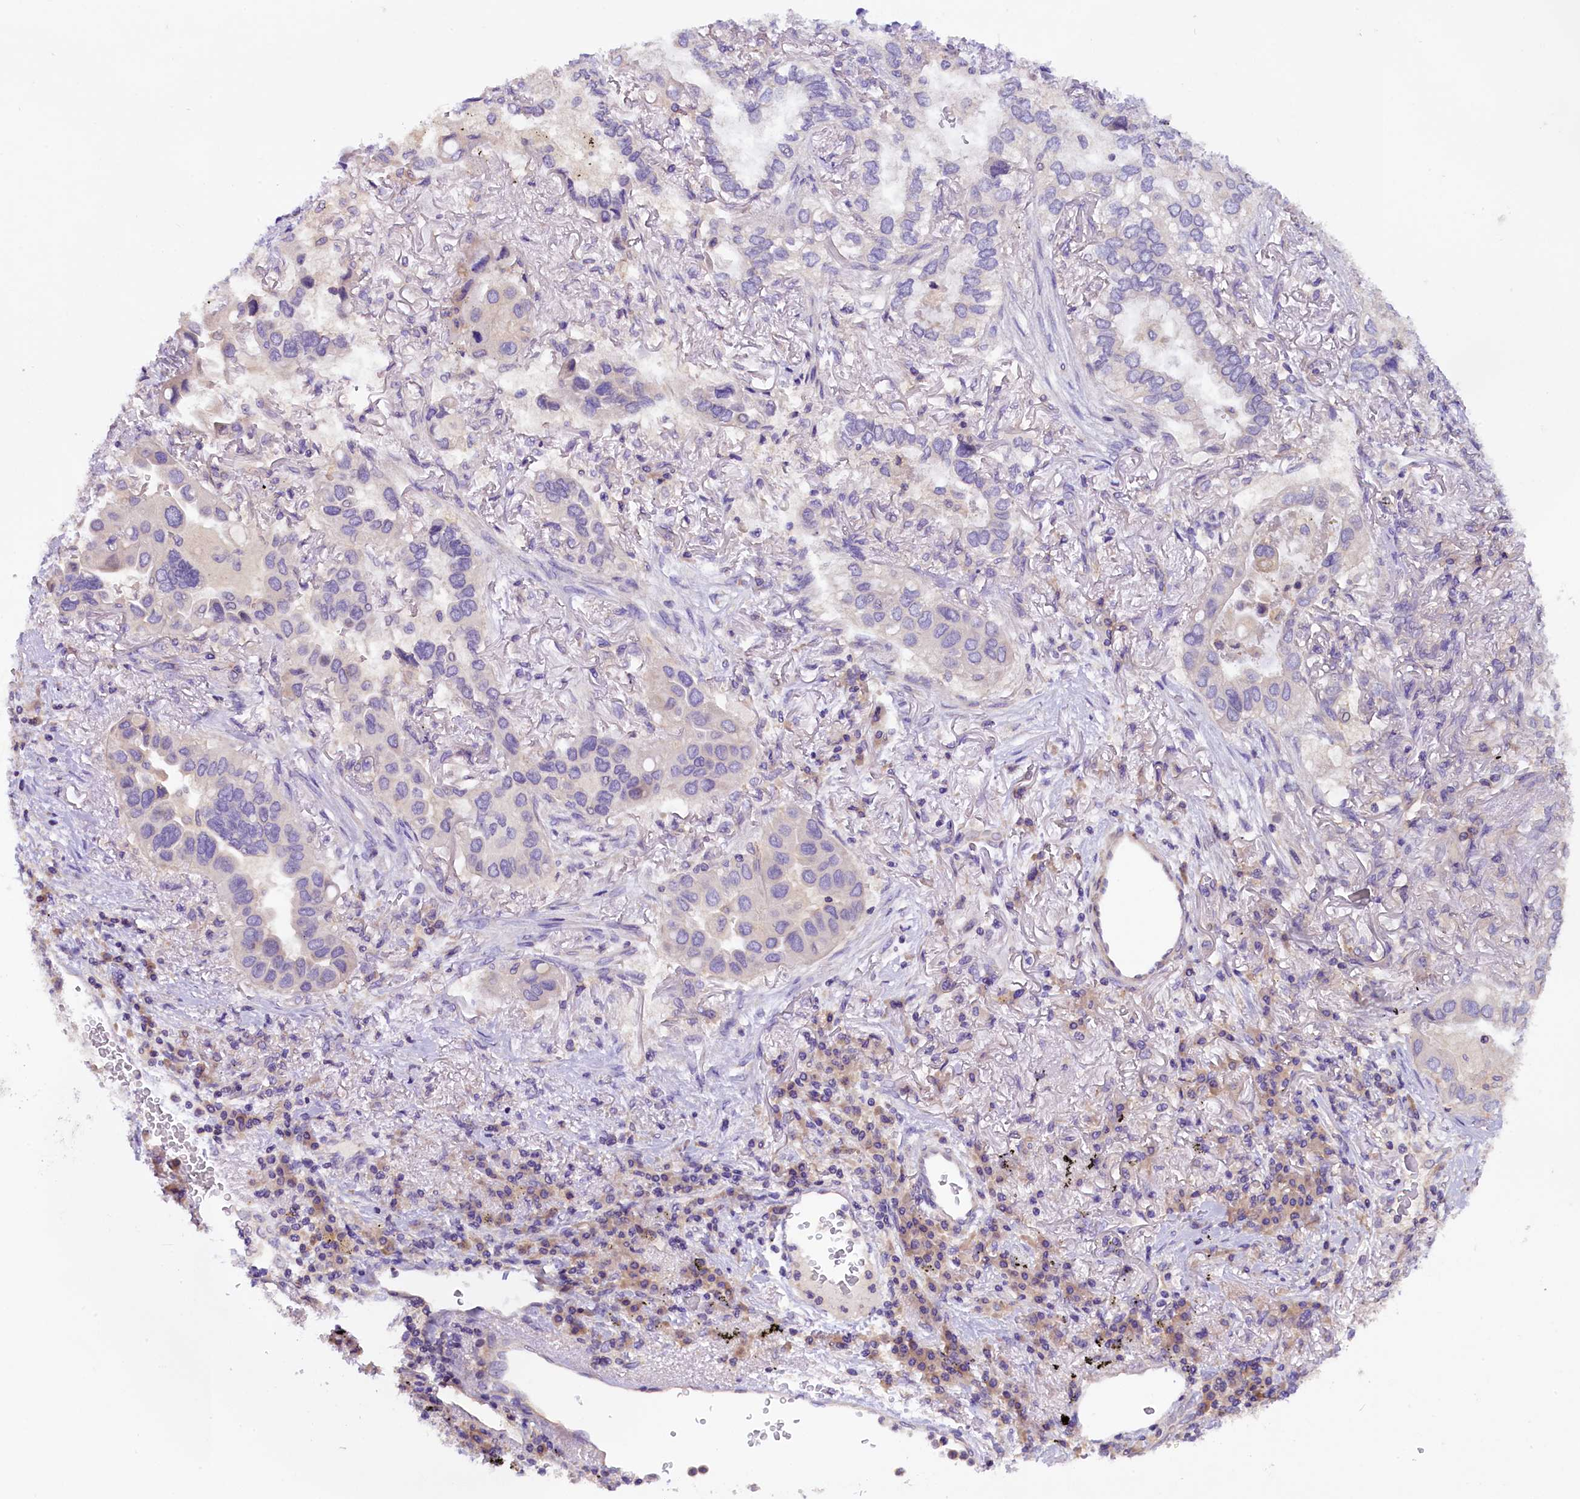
{"staining": {"intensity": "negative", "quantity": "none", "location": "none"}, "tissue": "lung cancer", "cell_type": "Tumor cells", "image_type": "cancer", "snomed": [{"axis": "morphology", "description": "Adenocarcinoma, NOS"}, {"axis": "topography", "description": "Lung"}], "caption": "Protein analysis of lung cancer exhibits no significant expression in tumor cells. (Brightfield microscopy of DAB IHC at high magnification).", "gene": "AP3B2", "patient": {"sex": "female", "age": 76}}